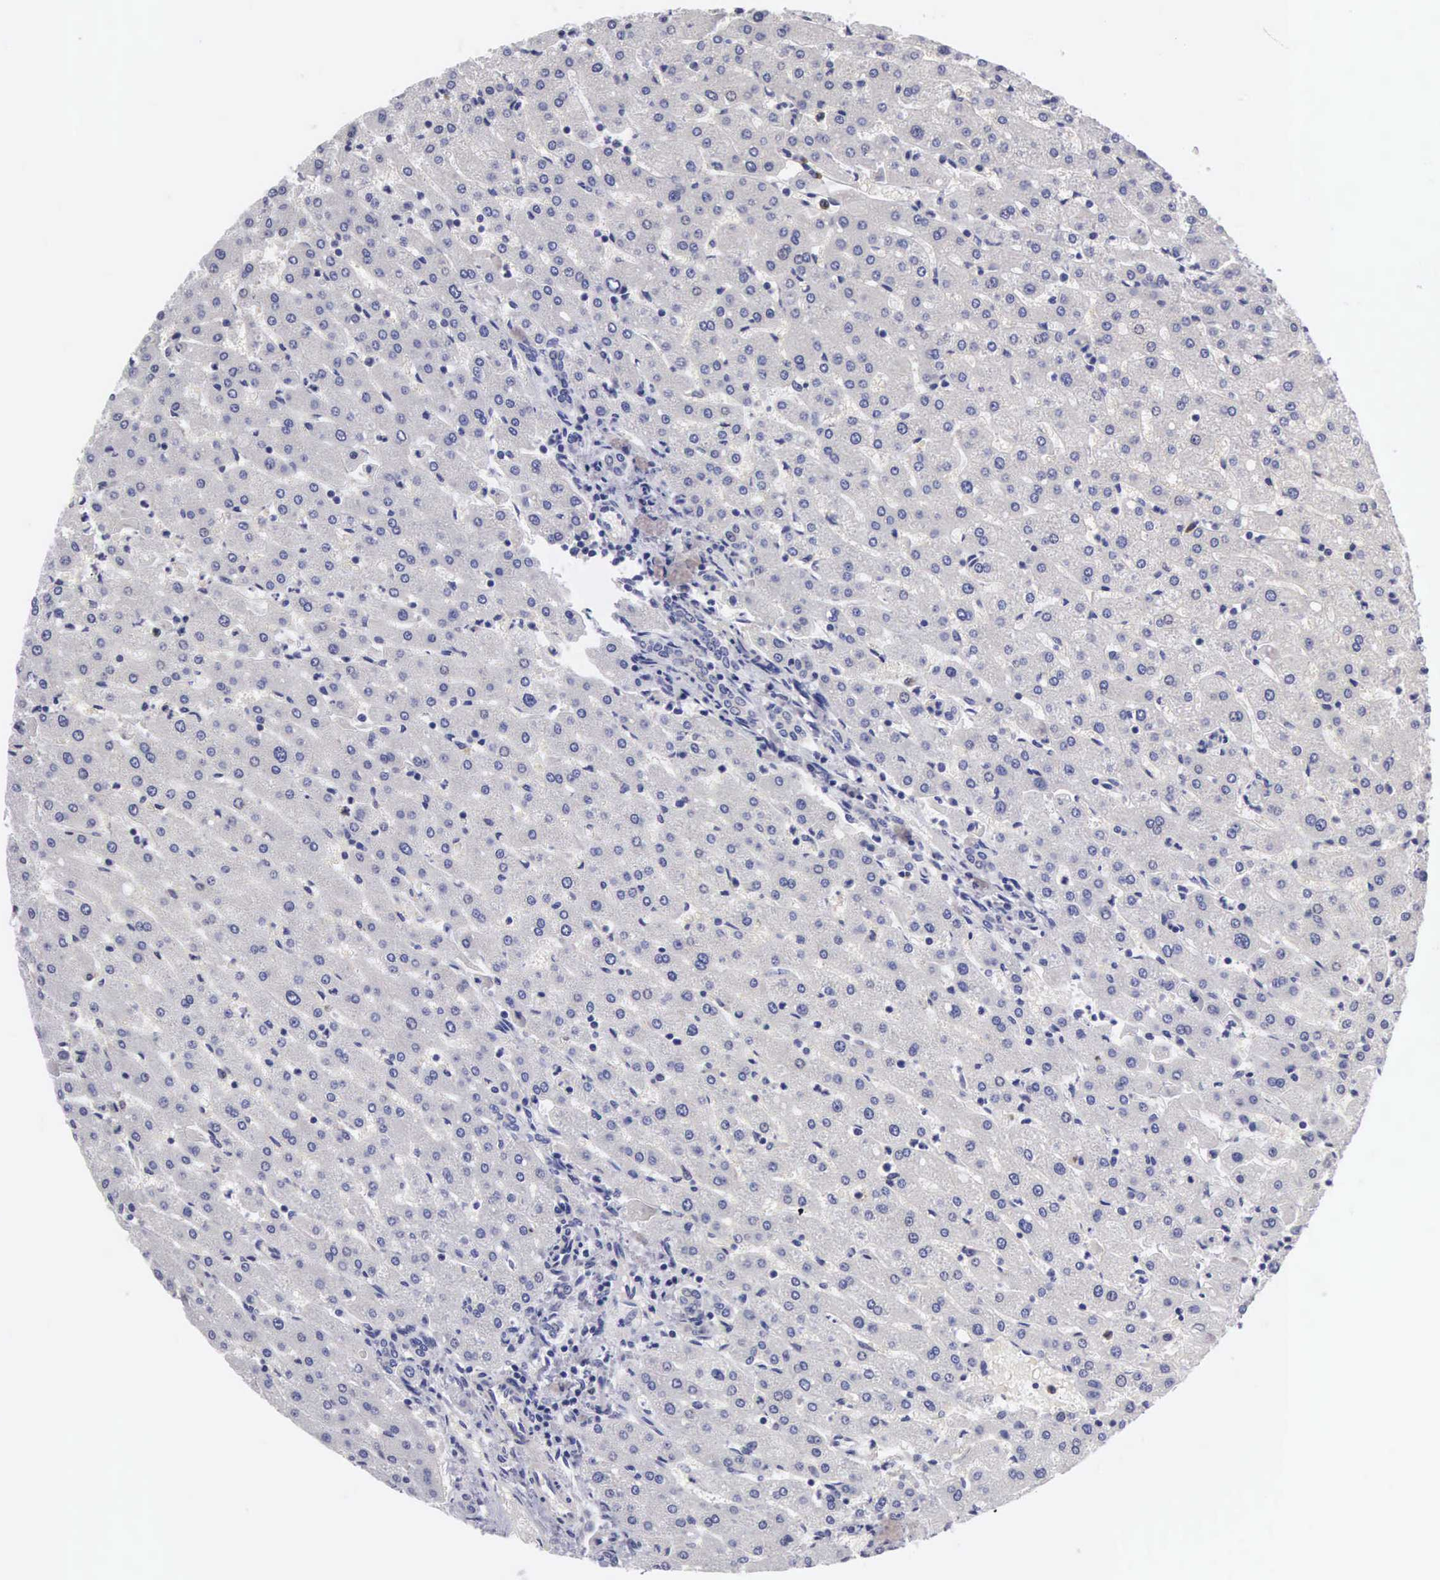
{"staining": {"intensity": "negative", "quantity": "none", "location": "none"}, "tissue": "liver", "cell_type": "Cholangiocytes", "image_type": "normal", "snomed": [{"axis": "morphology", "description": "Normal tissue, NOS"}, {"axis": "topography", "description": "Liver"}], "caption": "Immunohistochemistry (IHC) histopathology image of normal human liver stained for a protein (brown), which shows no expression in cholangiocytes. Nuclei are stained in blue.", "gene": "SLITRK4", "patient": {"sex": "female", "age": 30}}